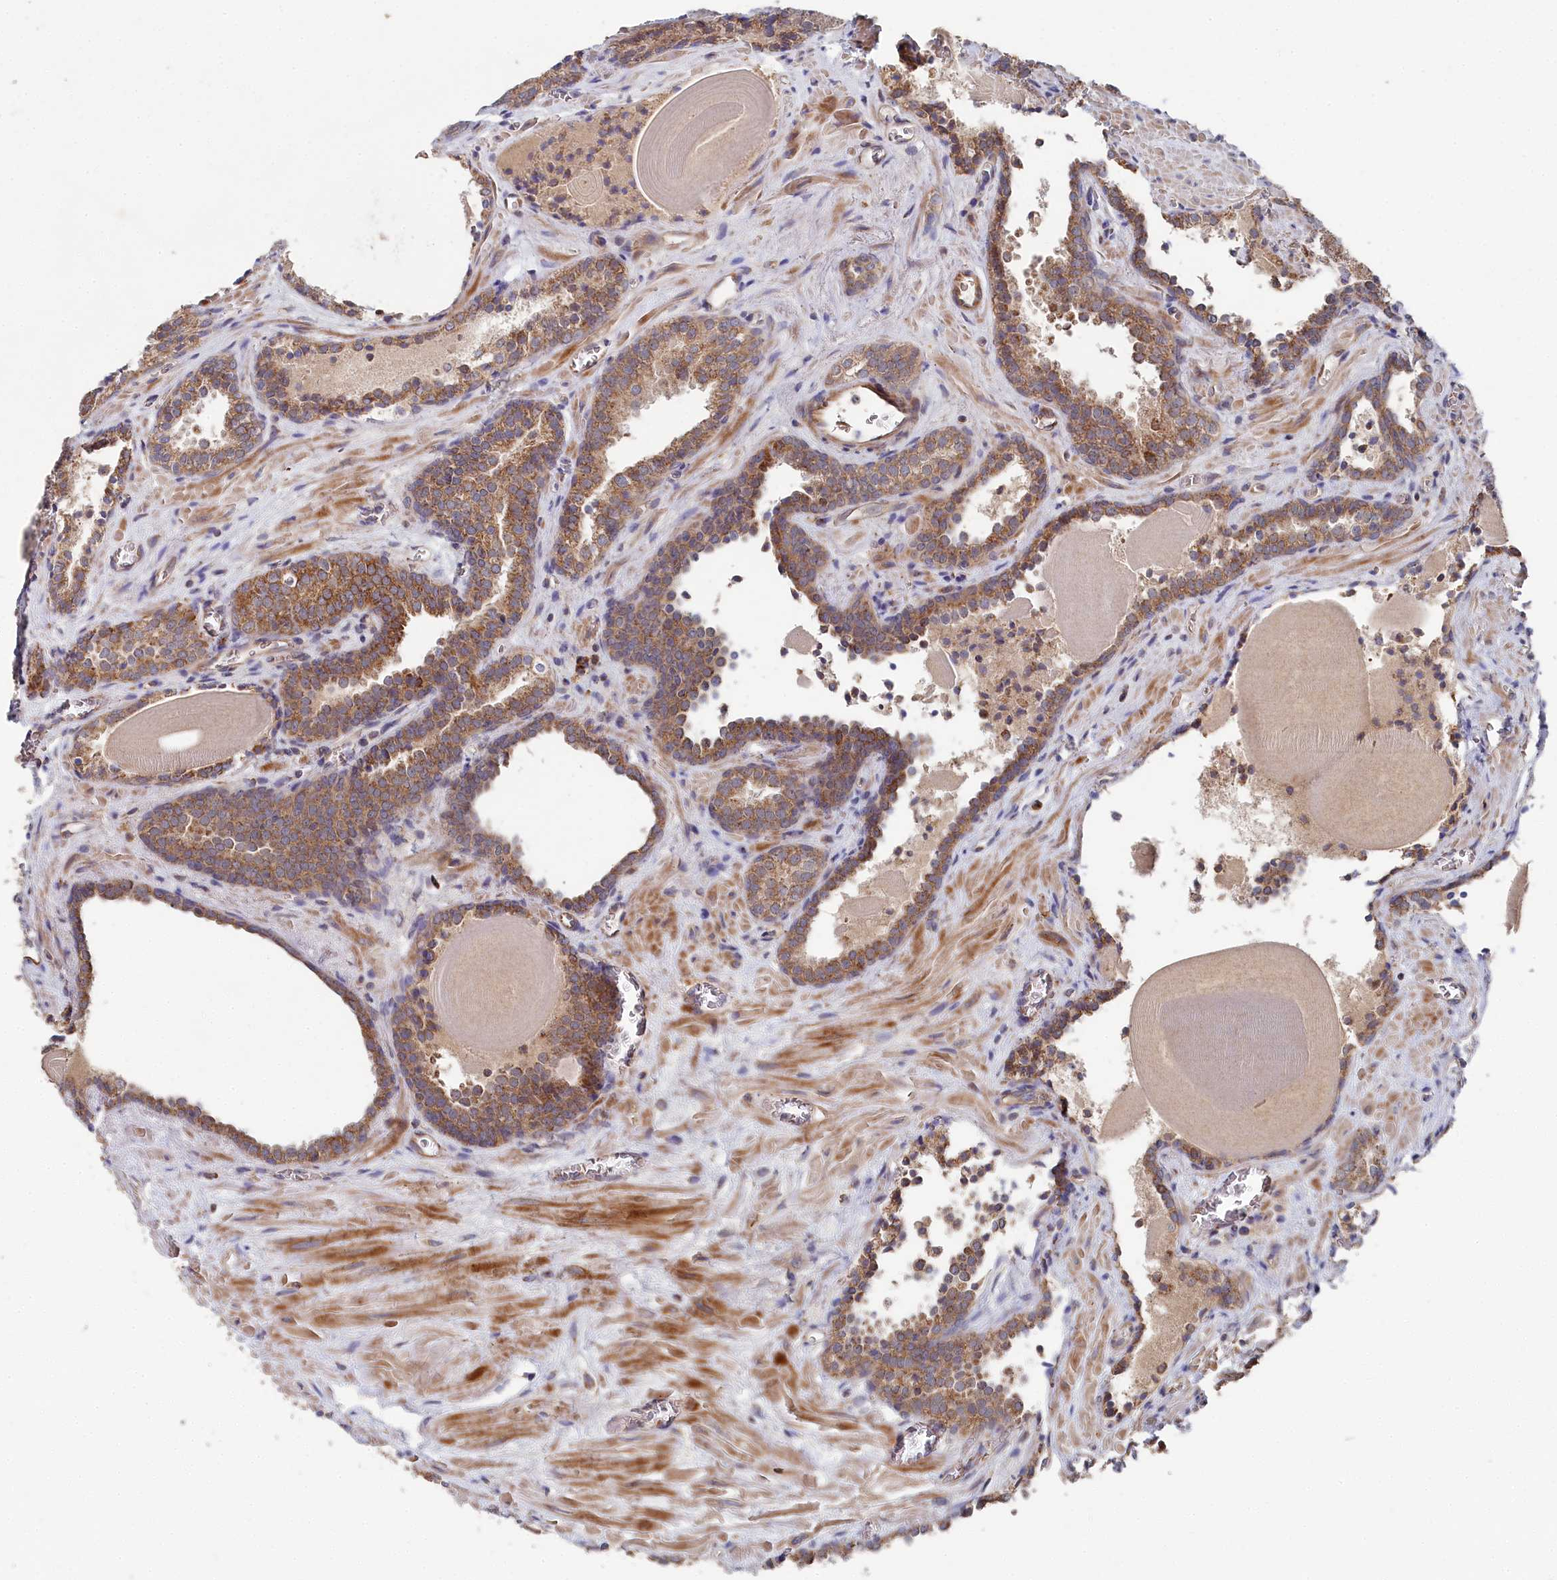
{"staining": {"intensity": "moderate", "quantity": ">75%", "location": "cytoplasmic/membranous"}, "tissue": "prostate cancer", "cell_type": "Tumor cells", "image_type": "cancer", "snomed": [{"axis": "morphology", "description": "Adenocarcinoma, High grade"}, {"axis": "topography", "description": "Prostate"}], "caption": "Immunohistochemistry staining of adenocarcinoma (high-grade) (prostate), which reveals medium levels of moderate cytoplasmic/membranous staining in approximately >75% of tumor cells indicating moderate cytoplasmic/membranous protein staining. The staining was performed using DAB (brown) for protein detection and nuclei were counterstained in hematoxylin (blue).", "gene": "HAUS2", "patient": {"sex": "male", "age": 66}}